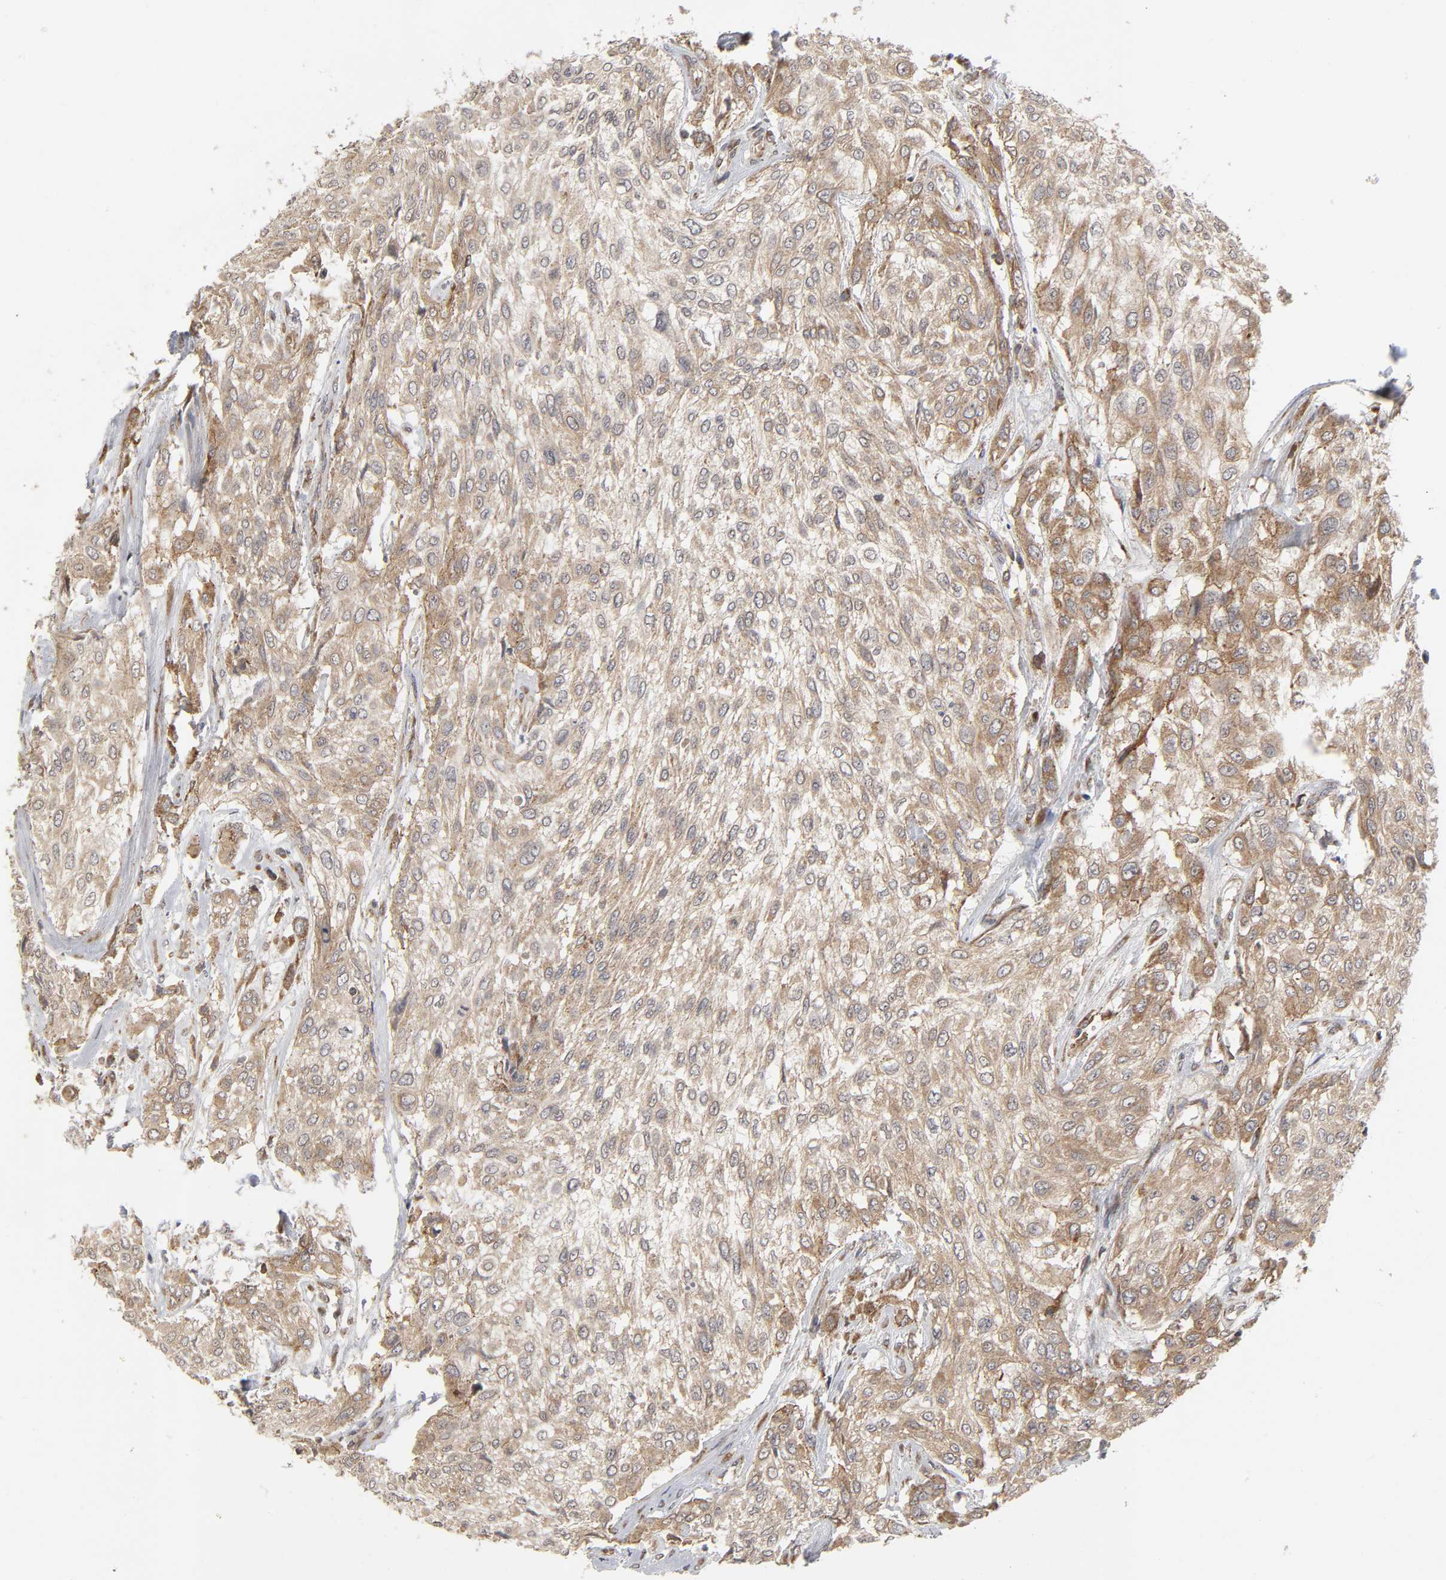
{"staining": {"intensity": "moderate", "quantity": ">75%", "location": "cytoplasmic/membranous"}, "tissue": "urothelial cancer", "cell_type": "Tumor cells", "image_type": "cancer", "snomed": [{"axis": "morphology", "description": "Urothelial carcinoma, High grade"}, {"axis": "topography", "description": "Urinary bladder"}], "caption": "Protein expression by IHC reveals moderate cytoplasmic/membranous positivity in about >75% of tumor cells in urothelial cancer.", "gene": "SLC30A9", "patient": {"sex": "male", "age": 57}}